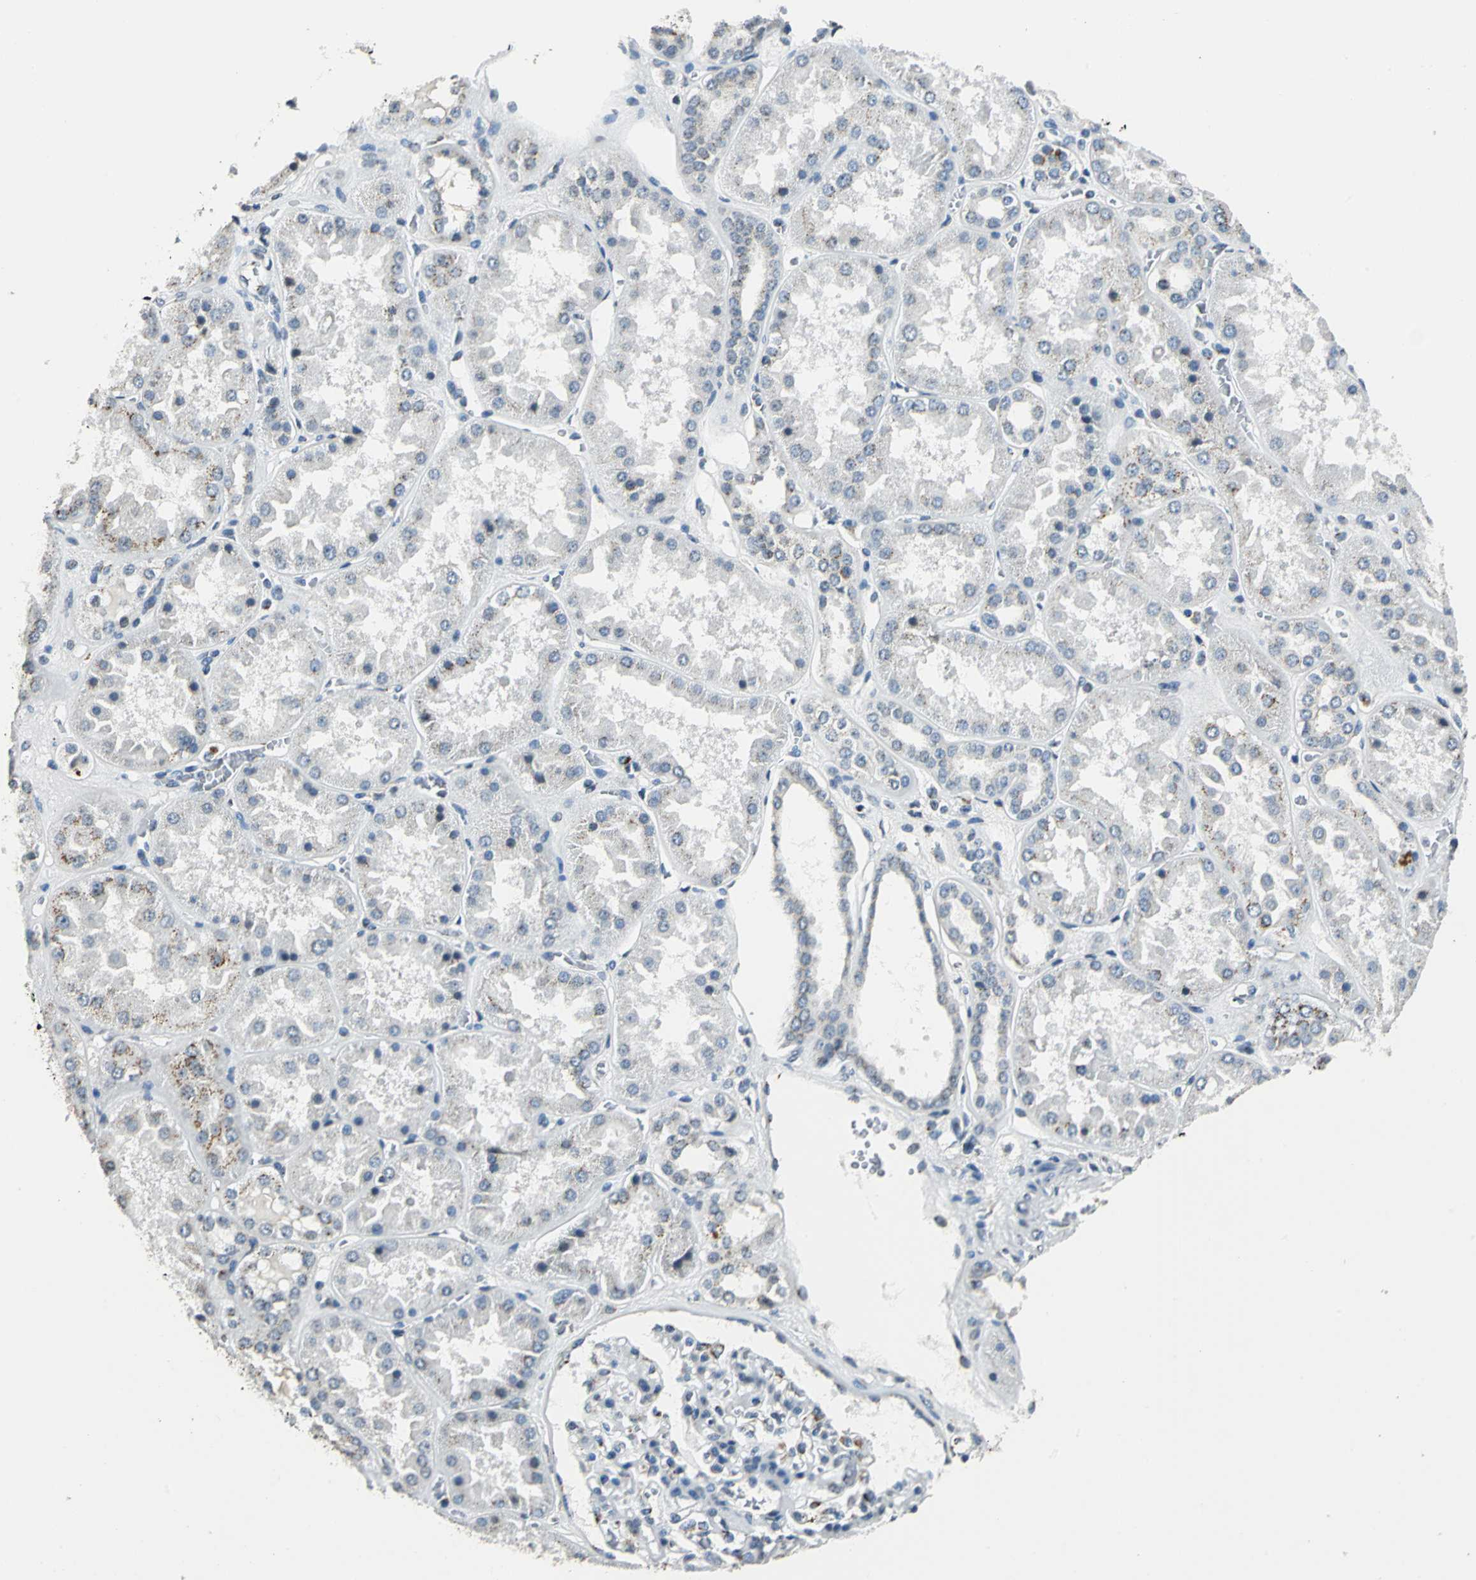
{"staining": {"intensity": "moderate", "quantity": "25%-75%", "location": "cytoplasmic/membranous"}, "tissue": "kidney", "cell_type": "Cells in glomeruli", "image_type": "normal", "snomed": [{"axis": "morphology", "description": "Normal tissue, NOS"}, {"axis": "topography", "description": "Kidney"}], "caption": "A brown stain labels moderate cytoplasmic/membranous expression of a protein in cells in glomeruli of normal kidney. Nuclei are stained in blue.", "gene": "TMEM115", "patient": {"sex": "female", "age": 56}}